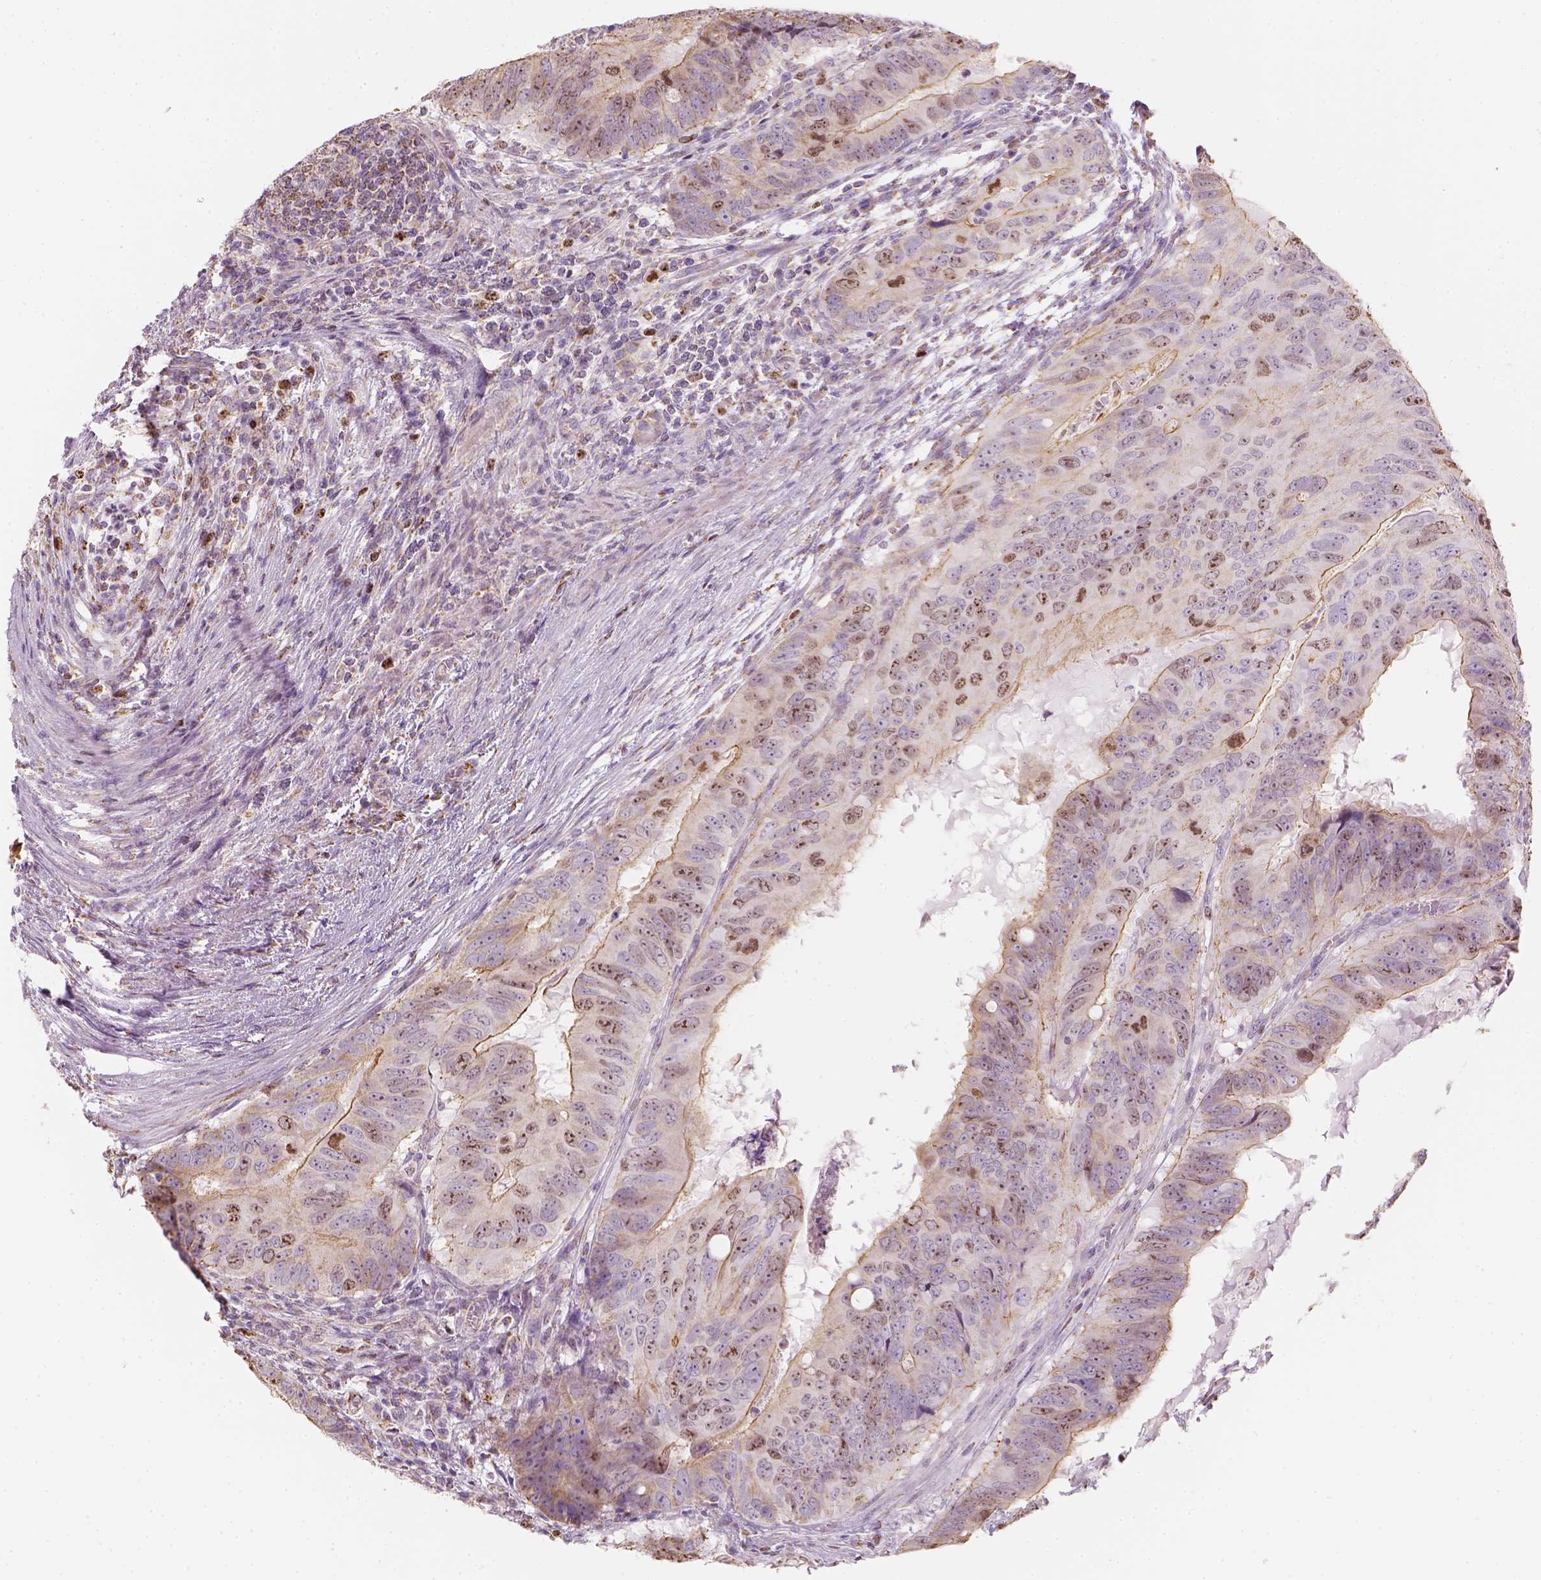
{"staining": {"intensity": "moderate", "quantity": "<25%", "location": "cytoplasmic/membranous,nuclear"}, "tissue": "colorectal cancer", "cell_type": "Tumor cells", "image_type": "cancer", "snomed": [{"axis": "morphology", "description": "Adenocarcinoma, NOS"}, {"axis": "topography", "description": "Colon"}], "caption": "Protein staining exhibits moderate cytoplasmic/membranous and nuclear positivity in about <25% of tumor cells in colorectal cancer (adenocarcinoma).", "gene": "LCA5", "patient": {"sex": "male", "age": 79}}